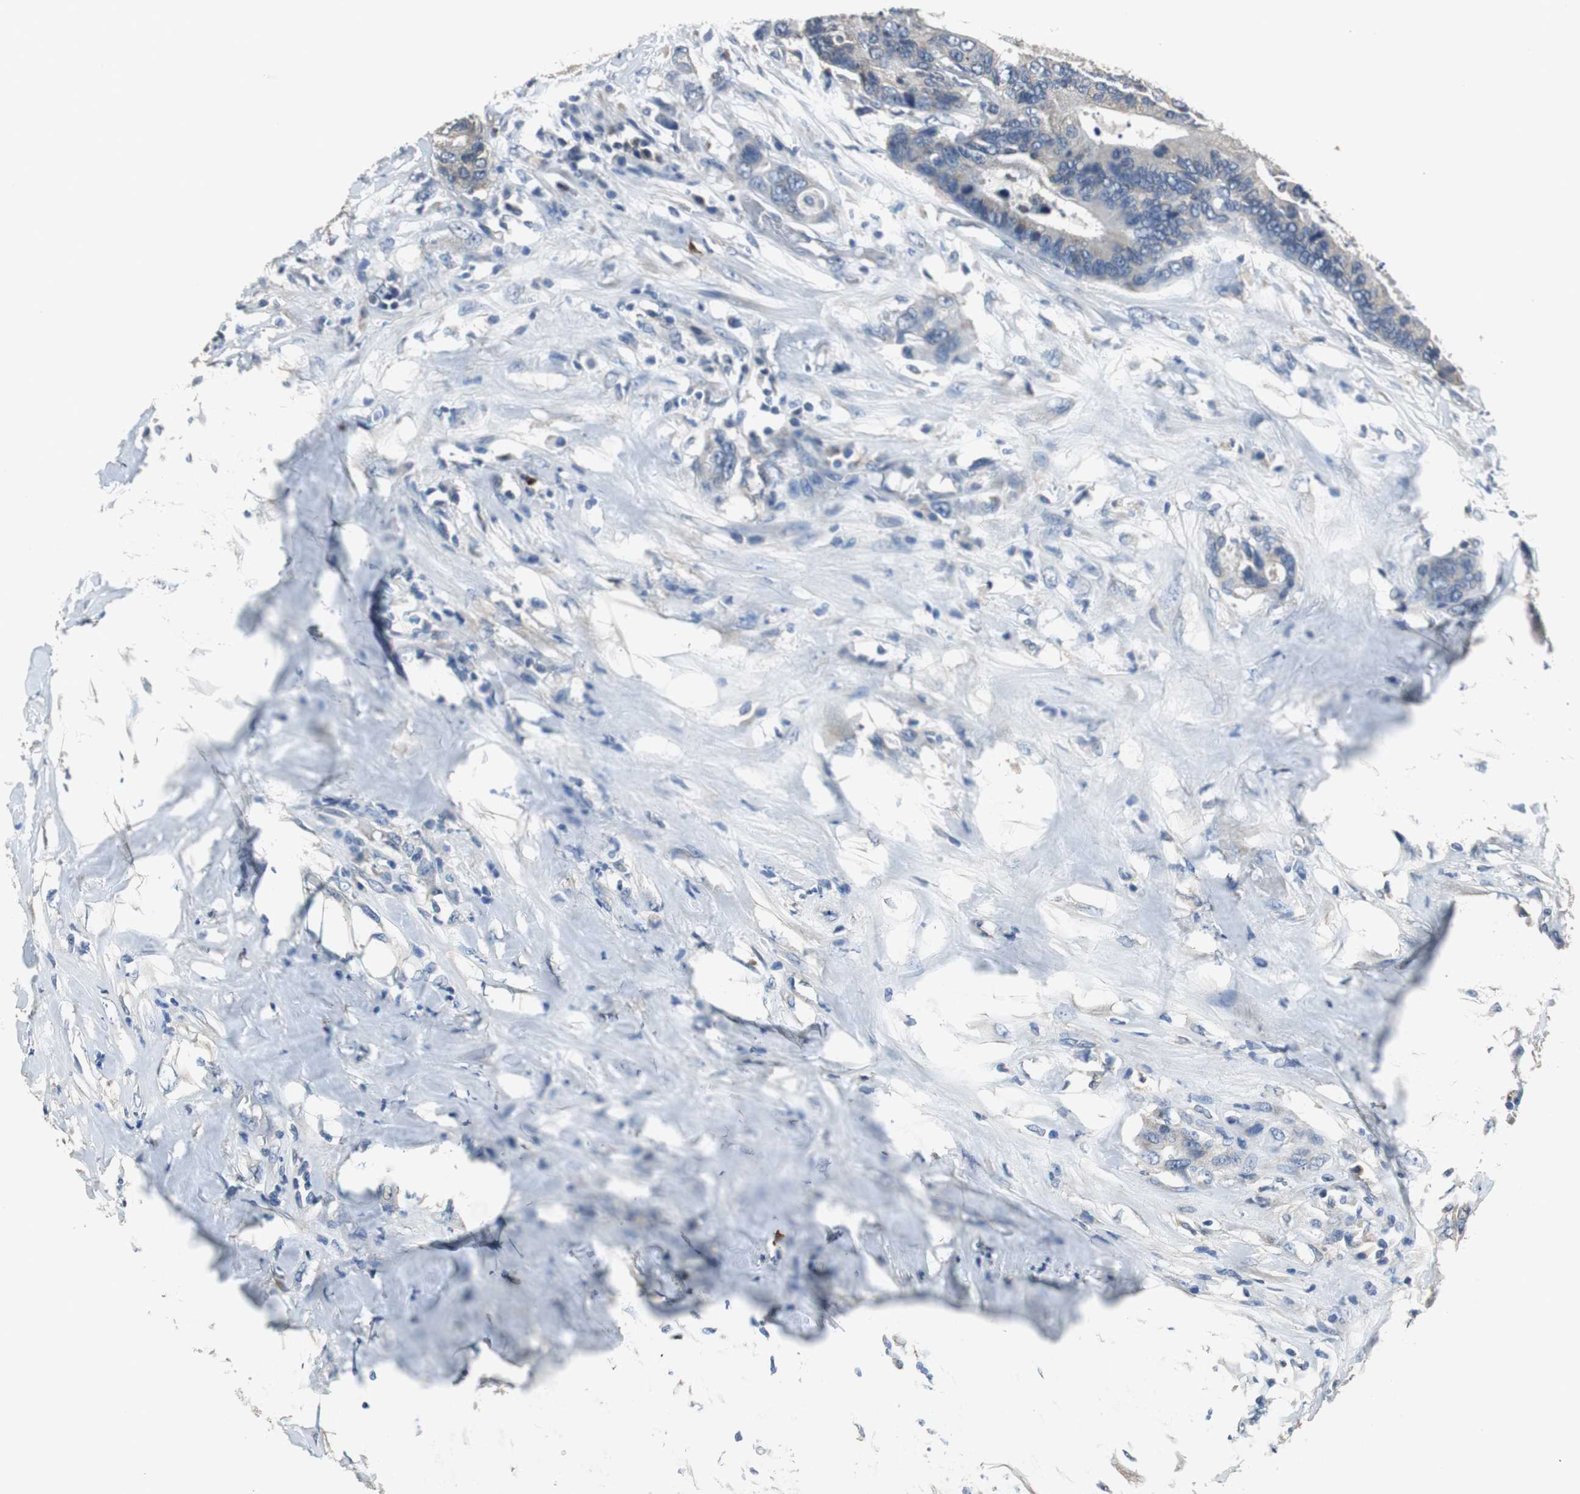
{"staining": {"intensity": "negative", "quantity": "none", "location": "none"}, "tissue": "colorectal cancer", "cell_type": "Tumor cells", "image_type": "cancer", "snomed": [{"axis": "morphology", "description": "Adenocarcinoma, NOS"}, {"axis": "topography", "description": "Rectum"}], "caption": "The micrograph demonstrates no significant expression in tumor cells of colorectal cancer (adenocarcinoma). (DAB (3,3'-diaminobenzidine) immunohistochemistry, high magnification).", "gene": "MTIF2", "patient": {"sex": "male", "age": 55}}